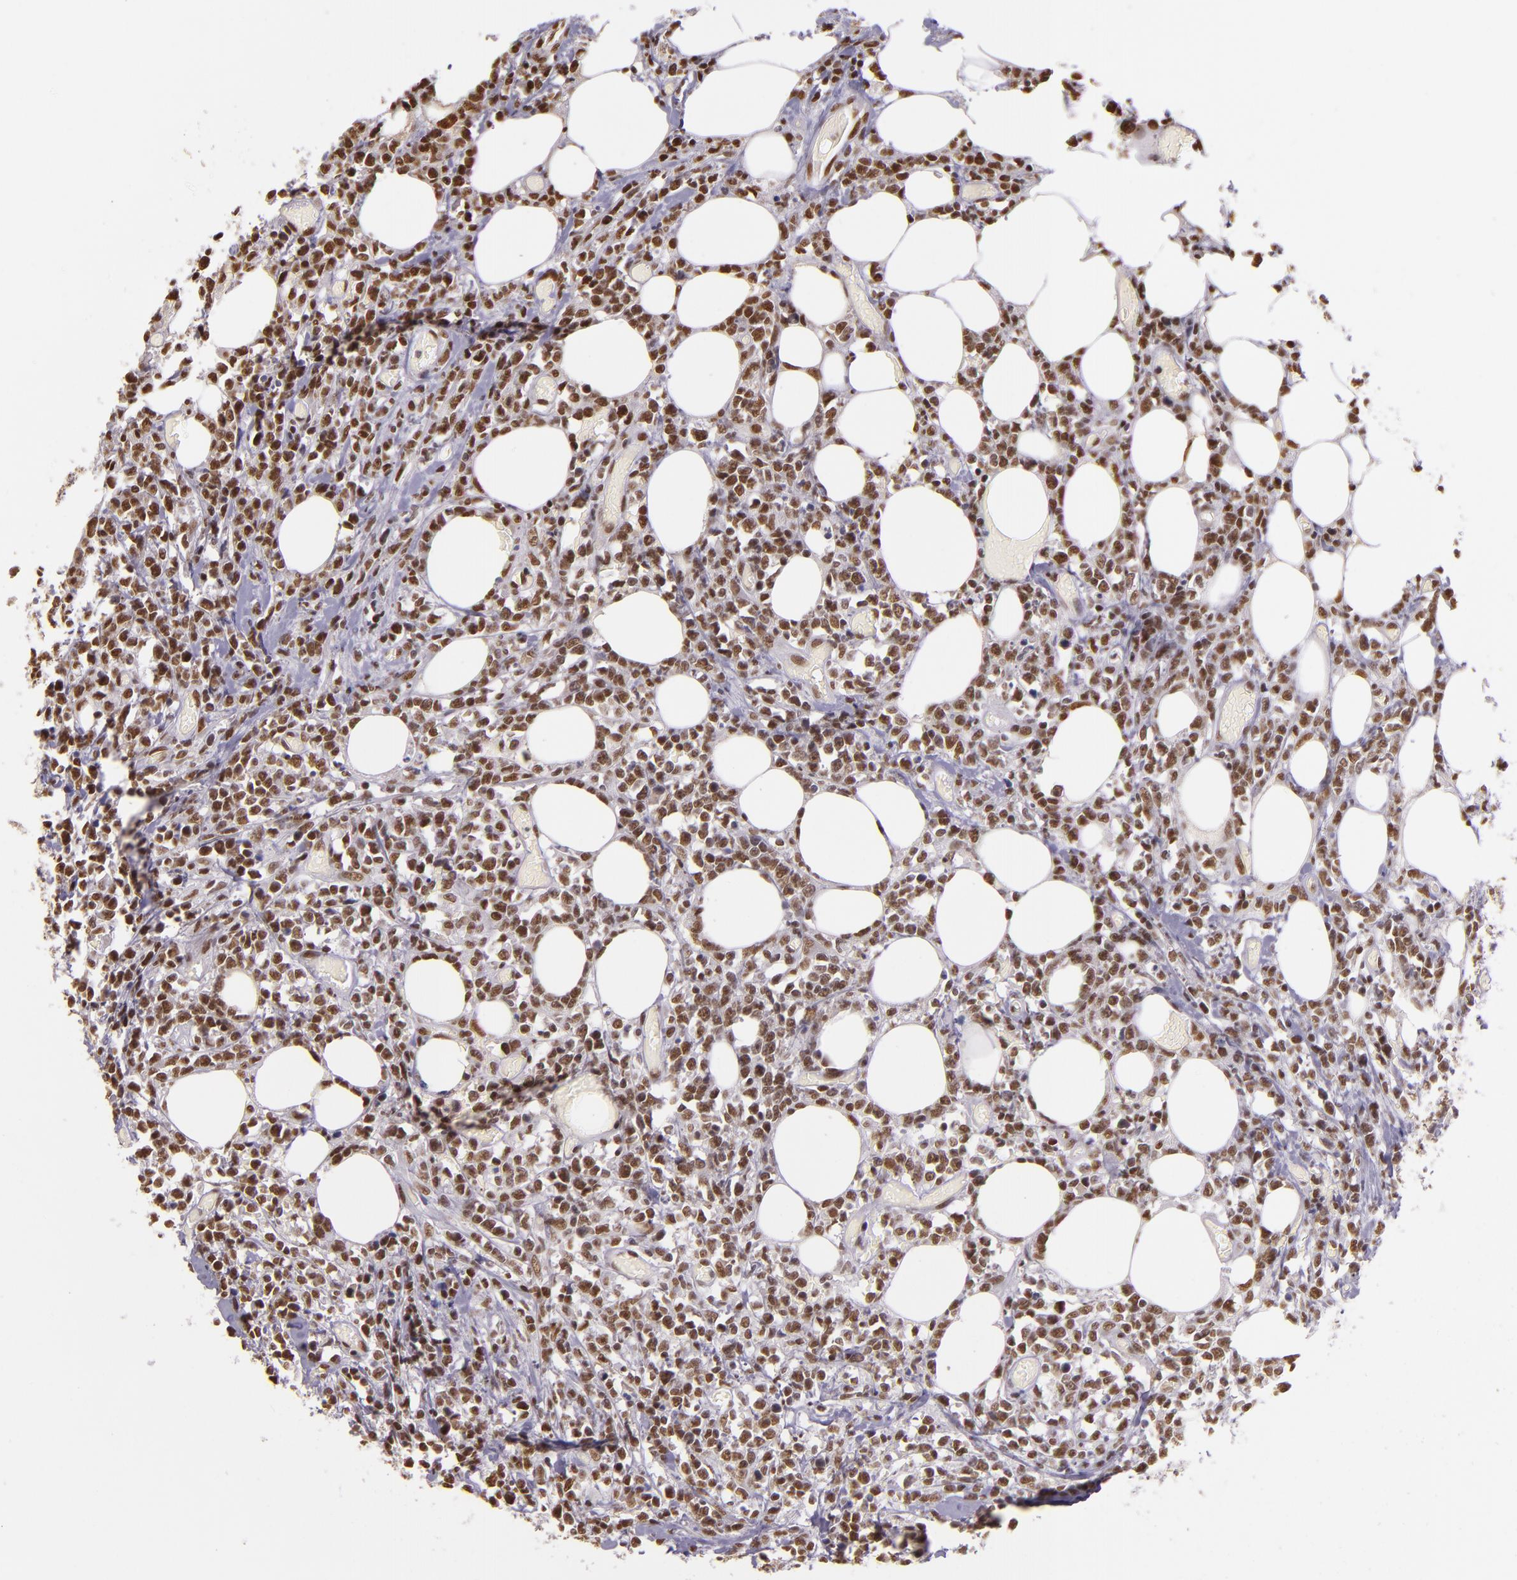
{"staining": {"intensity": "moderate", "quantity": ">75%", "location": "nuclear"}, "tissue": "lymphoma", "cell_type": "Tumor cells", "image_type": "cancer", "snomed": [{"axis": "morphology", "description": "Malignant lymphoma, non-Hodgkin's type, High grade"}, {"axis": "topography", "description": "Colon"}], "caption": "A high-resolution photomicrograph shows immunohistochemistry staining of high-grade malignant lymphoma, non-Hodgkin's type, which reveals moderate nuclear expression in approximately >75% of tumor cells.", "gene": "USF1", "patient": {"sex": "male", "age": 82}}